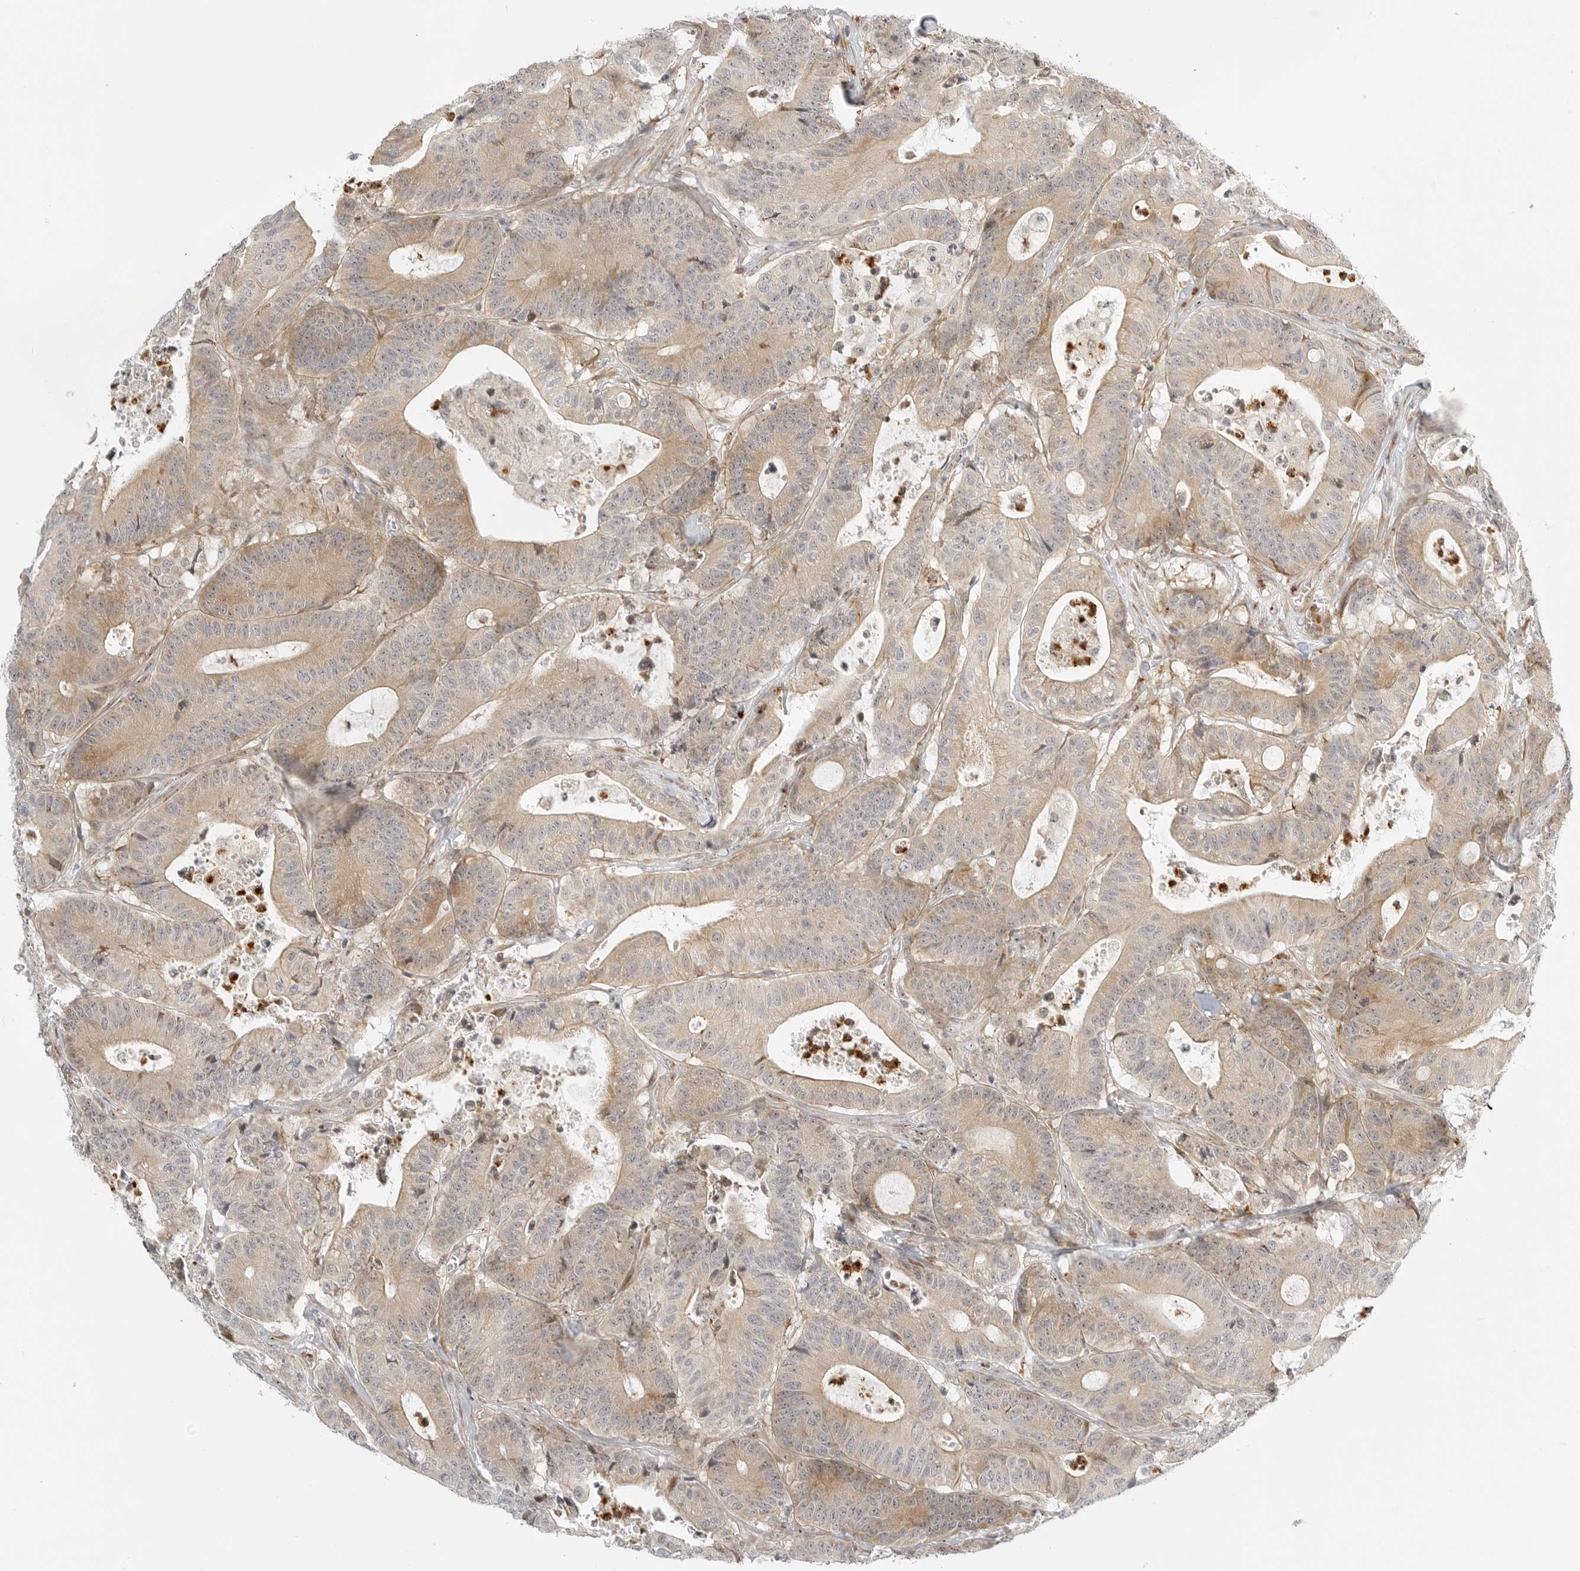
{"staining": {"intensity": "weak", "quantity": "25%-75%", "location": "cytoplasmic/membranous,nuclear"}, "tissue": "colorectal cancer", "cell_type": "Tumor cells", "image_type": "cancer", "snomed": [{"axis": "morphology", "description": "Adenocarcinoma, NOS"}, {"axis": "topography", "description": "Colon"}], "caption": "Protein analysis of colorectal adenocarcinoma tissue reveals weak cytoplasmic/membranous and nuclear expression in about 25%-75% of tumor cells. (IHC, brightfield microscopy, high magnification).", "gene": "DSCC1", "patient": {"sex": "female", "age": 84}}